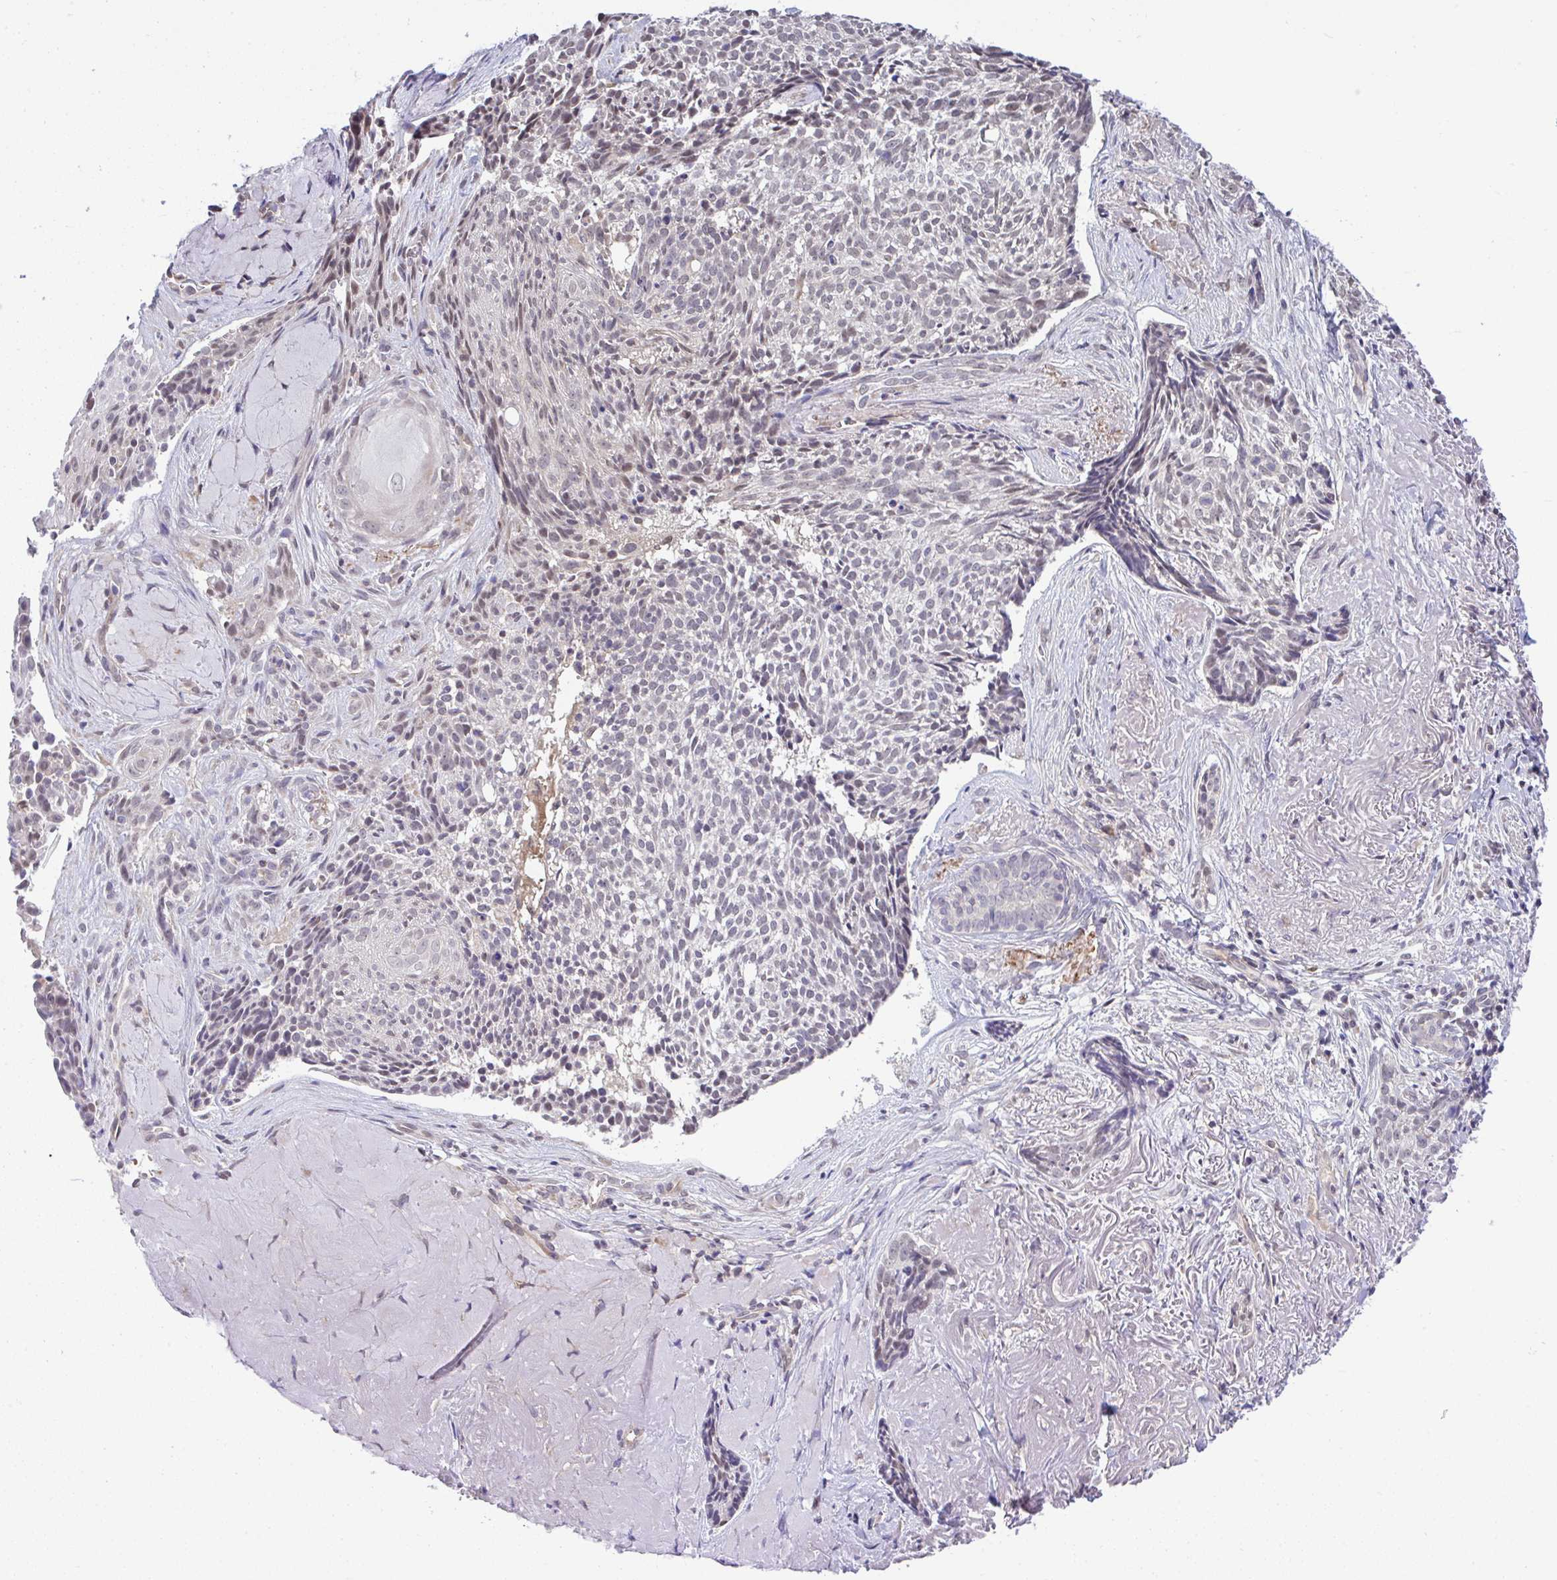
{"staining": {"intensity": "weak", "quantity": "<25%", "location": "nuclear"}, "tissue": "skin cancer", "cell_type": "Tumor cells", "image_type": "cancer", "snomed": [{"axis": "morphology", "description": "Basal cell carcinoma"}, {"axis": "topography", "description": "Skin"}, {"axis": "topography", "description": "Skin of face"}], "caption": "Protein analysis of skin basal cell carcinoma displays no significant positivity in tumor cells.", "gene": "C9orf64", "patient": {"sex": "female", "age": 95}}